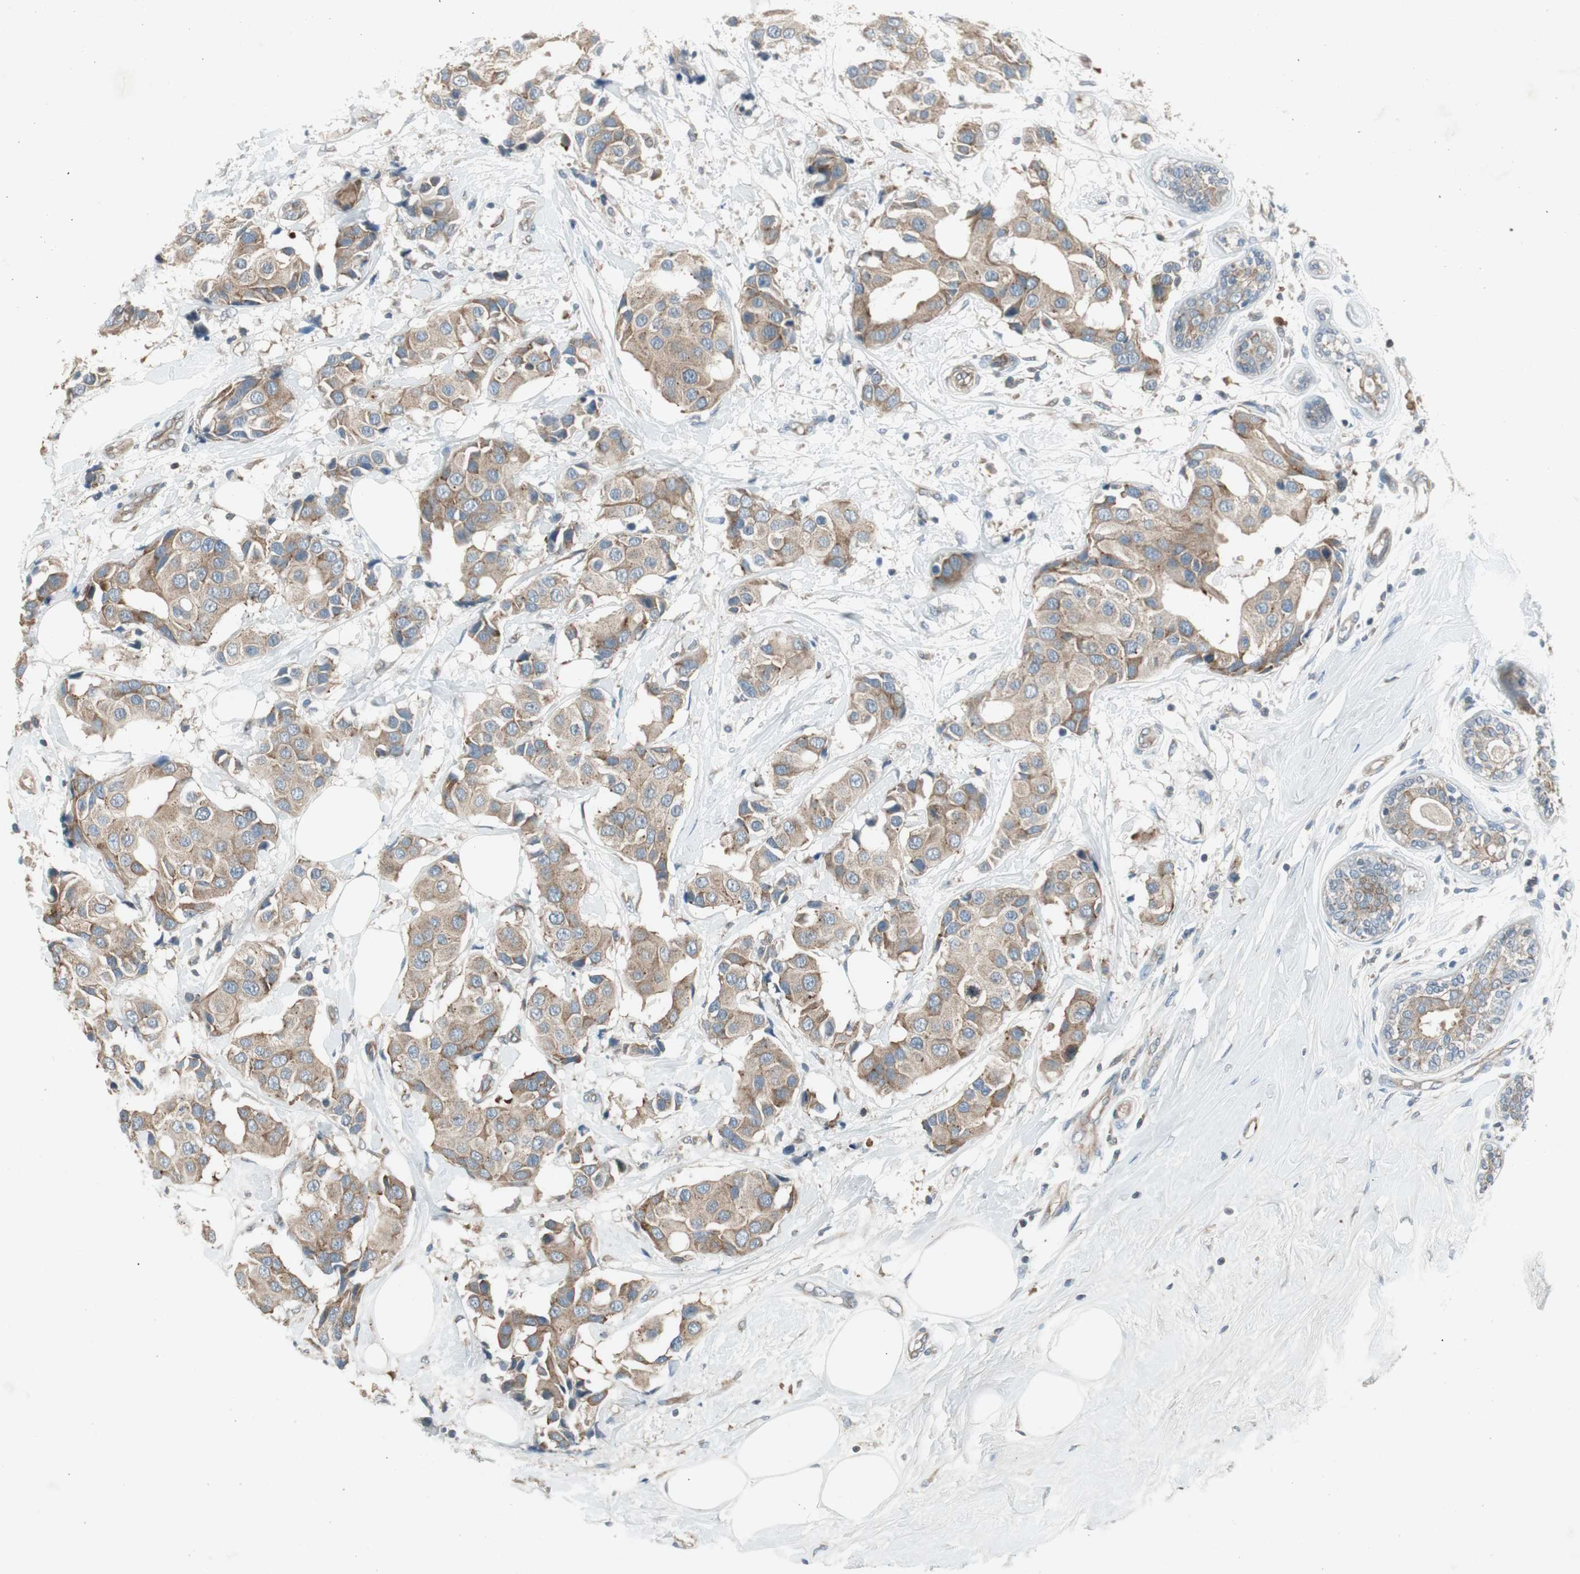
{"staining": {"intensity": "weak", "quantity": ">75%", "location": "cytoplasmic/membranous"}, "tissue": "breast cancer", "cell_type": "Tumor cells", "image_type": "cancer", "snomed": [{"axis": "morphology", "description": "Normal tissue, NOS"}, {"axis": "morphology", "description": "Duct carcinoma"}, {"axis": "topography", "description": "Breast"}], "caption": "IHC image of human breast cancer stained for a protein (brown), which reveals low levels of weak cytoplasmic/membranous staining in approximately >75% of tumor cells.", "gene": "PANK2", "patient": {"sex": "female", "age": 39}}